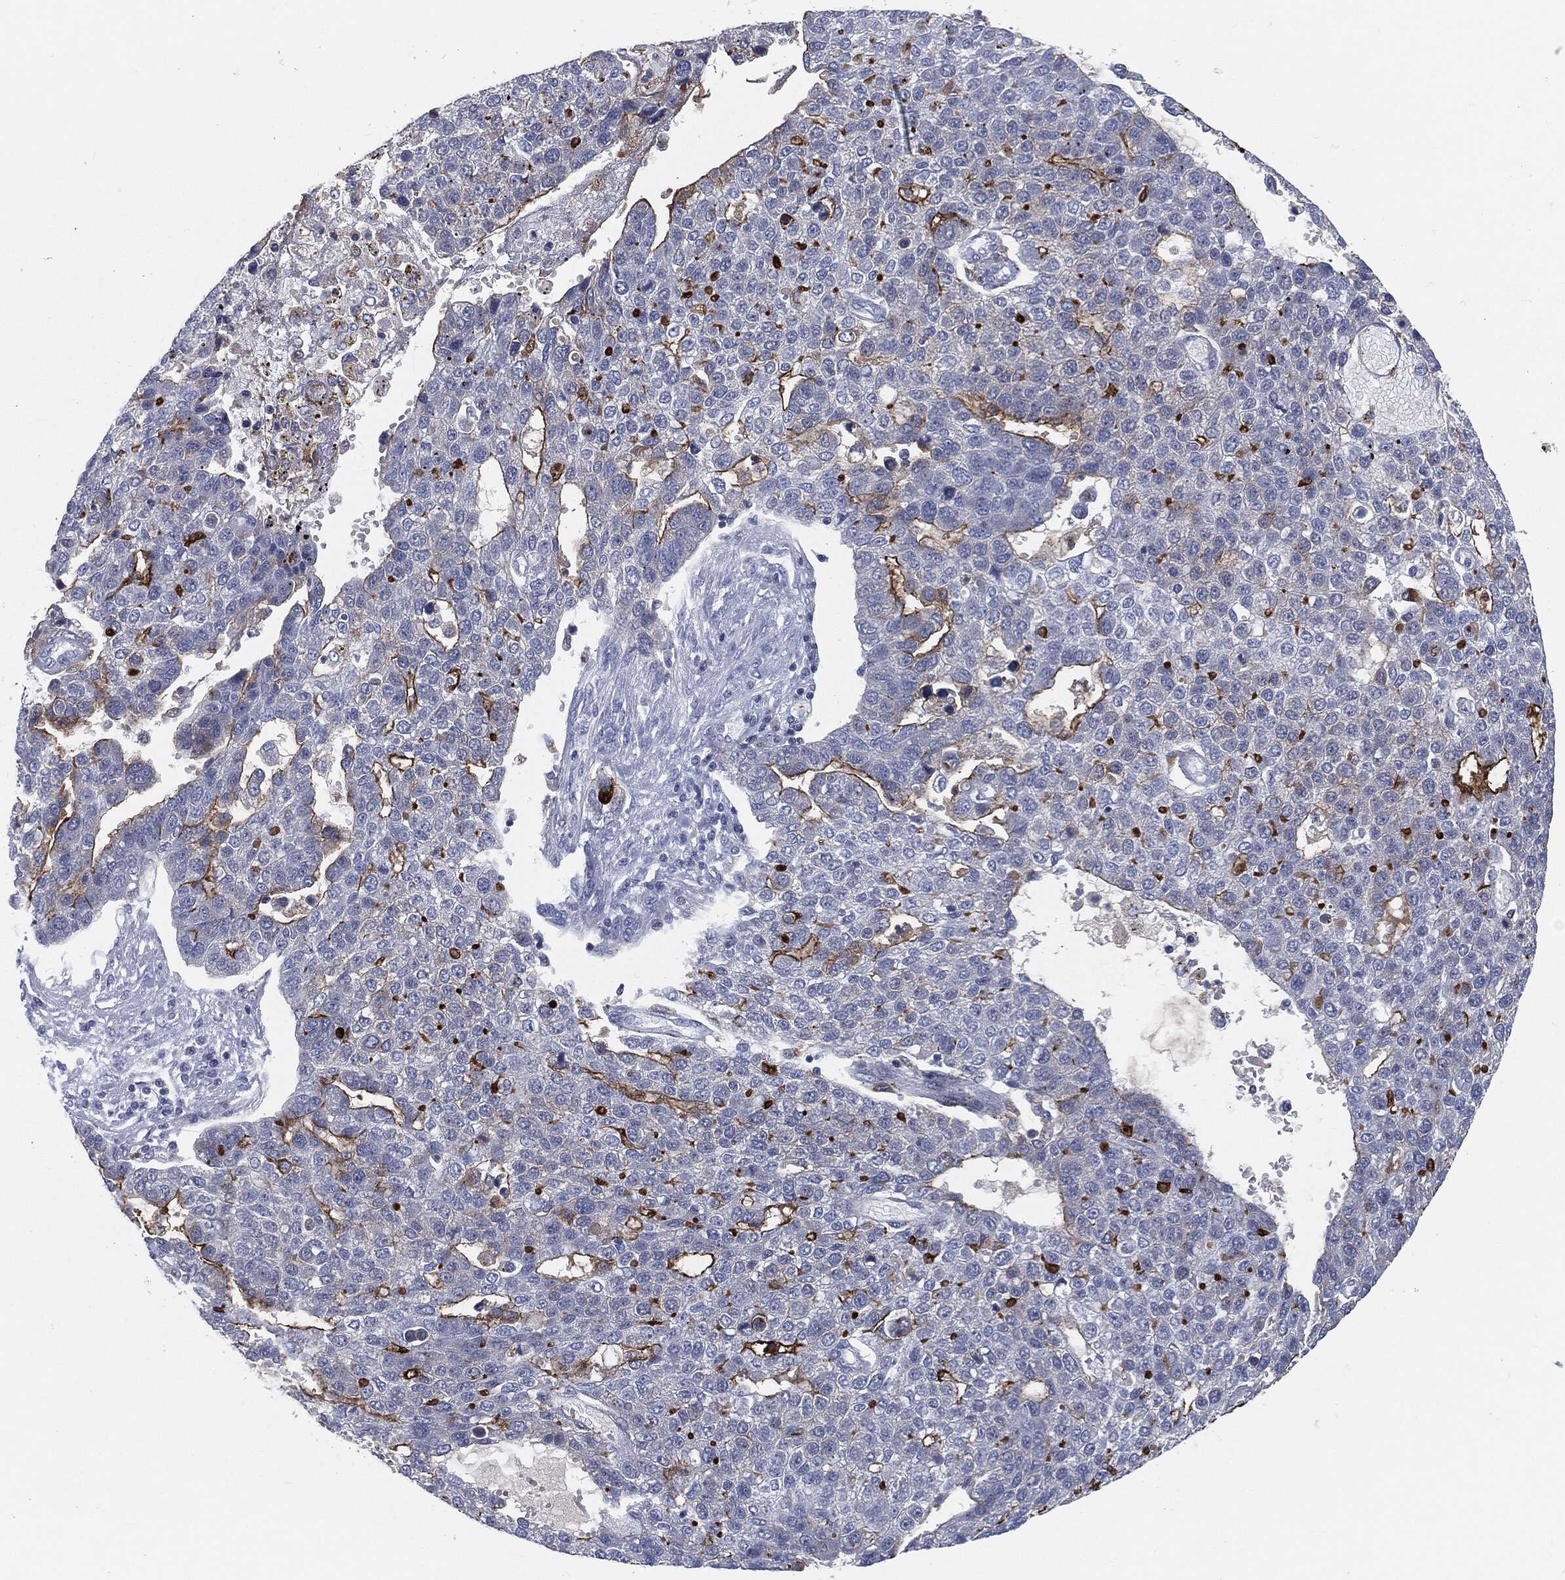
{"staining": {"intensity": "strong", "quantity": "<25%", "location": "cytoplasmic/membranous"}, "tissue": "pancreatic cancer", "cell_type": "Tumor cells", "image_type": "cancer", "snomed": [{"axis": "morphology", "description": "Adenocarcinoma, NOS"}, {"axis": "topography", "description": "Pancreas"}], "caption": "The photomicrograph reveals immunohistochemical staining of pancreatic cancer (adenocarcinoma). There is strong cytoplasmic/membranous positivity is appreciated in about <25% of tumor cells.", "gene": "PROM1", "patient": {"sex": "female", "age": 61}}